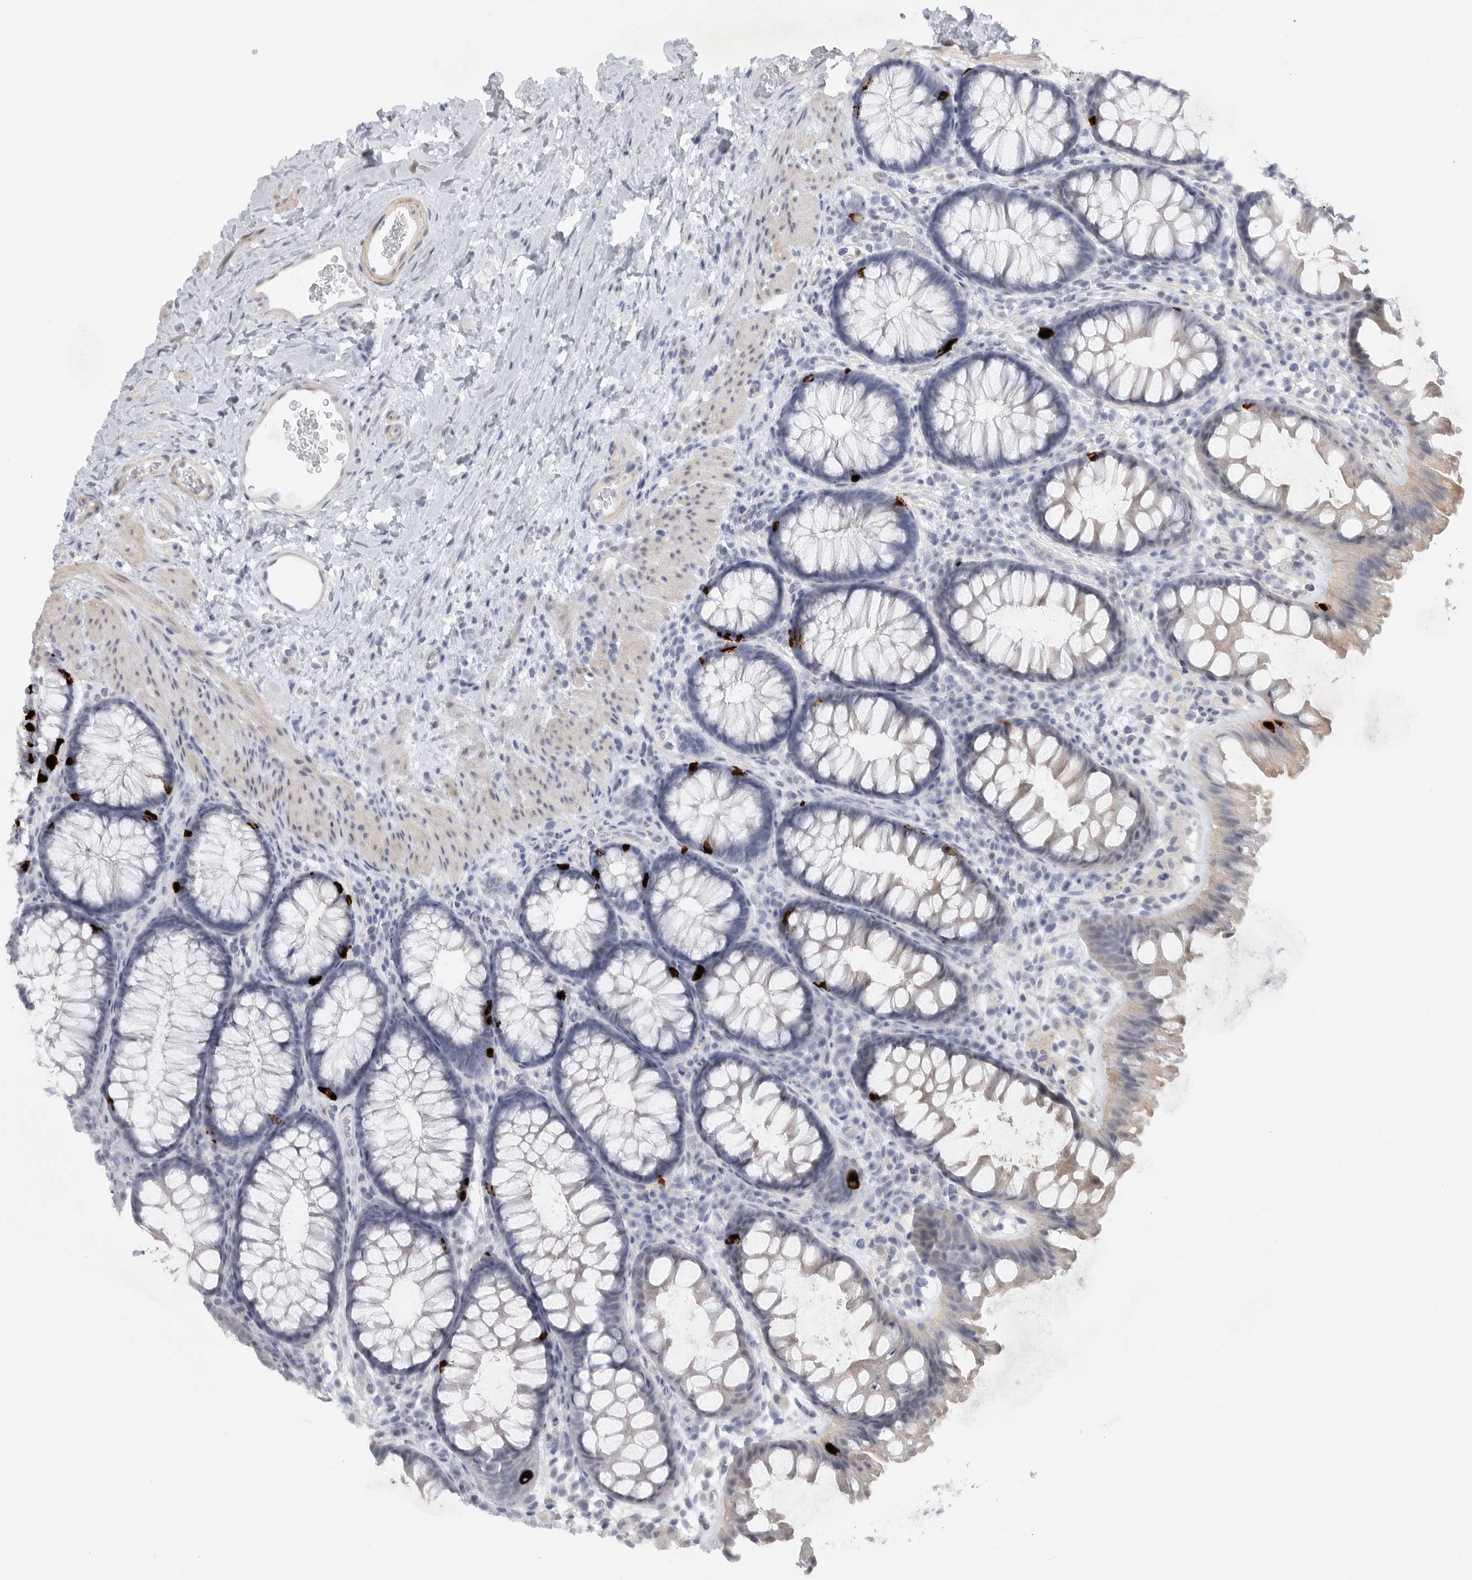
{"staining": {"intensity": "weak", "quantity": "<25%", "location": "cytoplasmic/membranous"}, "tissue": "colon", "cell_type": "Endothelial cells", "image_type": "normal", "snomed": [{"axis": "morphology", "description": "Normal tissue, NOS"}, {"axis": "topography", "description": "Colon"}], "caption": "Colon stained for a protein using immunohistochemistry (IHC) exhibits no expression endothelial cells.", "gene": "TNR", "patient": {"sex": "female", "age": 62}}